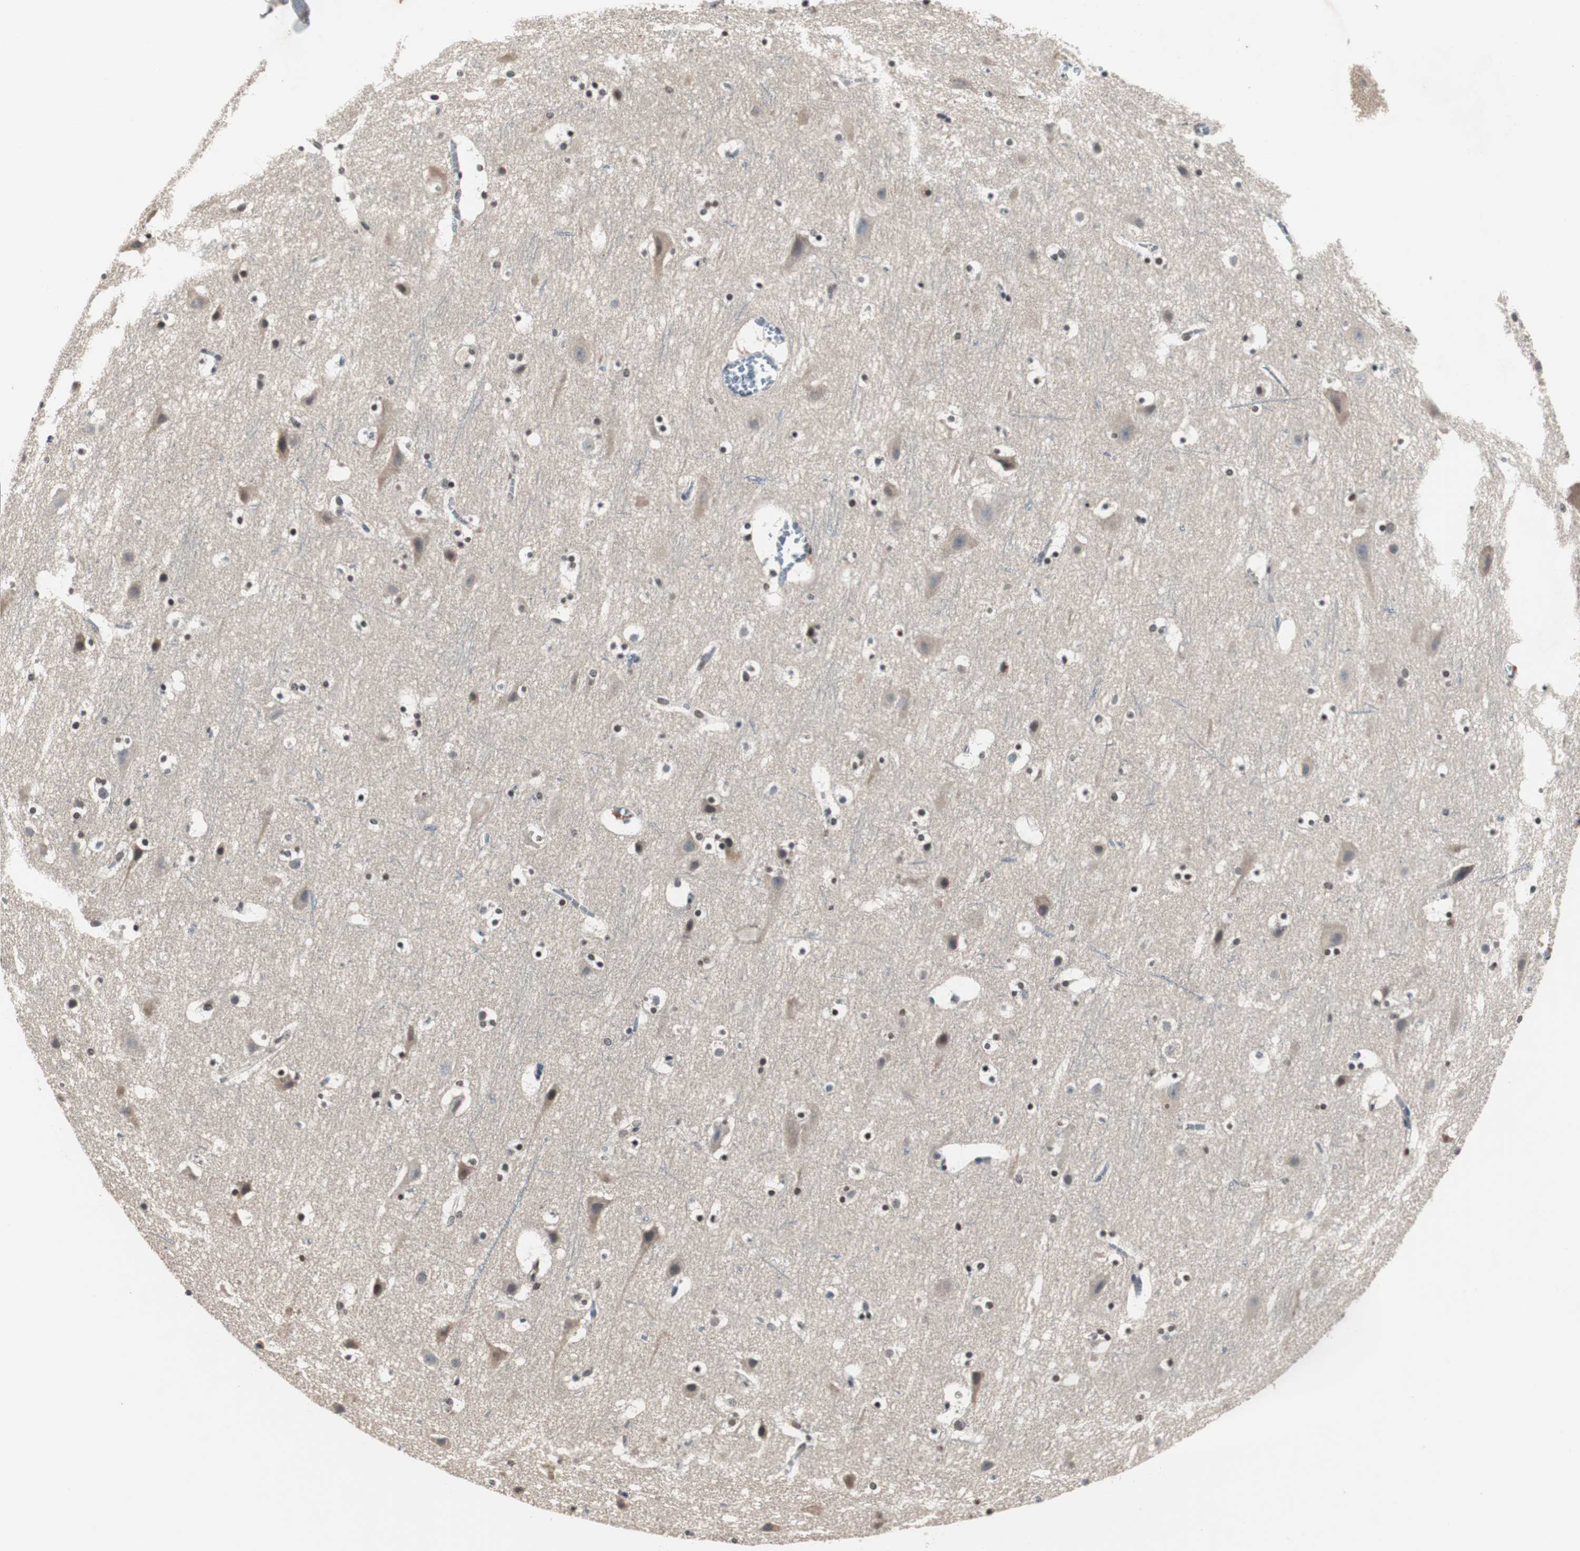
{"staining": {"intensity": "weak", "quantity": "25%-75%", "location": "cytoplasmic/membranous"}, "tissue": "cerebral cortex", "cell_type": "Endothelial cells", "image_type": "normal", "snomed": [{"axis": "morphology", "description": "Normal tissue, NOS"}, {"axis": "topography", "description": "Cerebral cortex"}], "caption": "DAB immunohistochemical staining of unremarkable human cerebral cortex exhibits weak cytoplasmic/membranous protein positivity in approximately 25%-75% of endothelial cells. (Stains: DAB (3,3'-diaminobenzidine) in brown, nuclei in blue, Microscopy: brightfield microscopy at high magnification).", "gene": "SMAD1", "patient": {"sex": "male", "age": 45}}